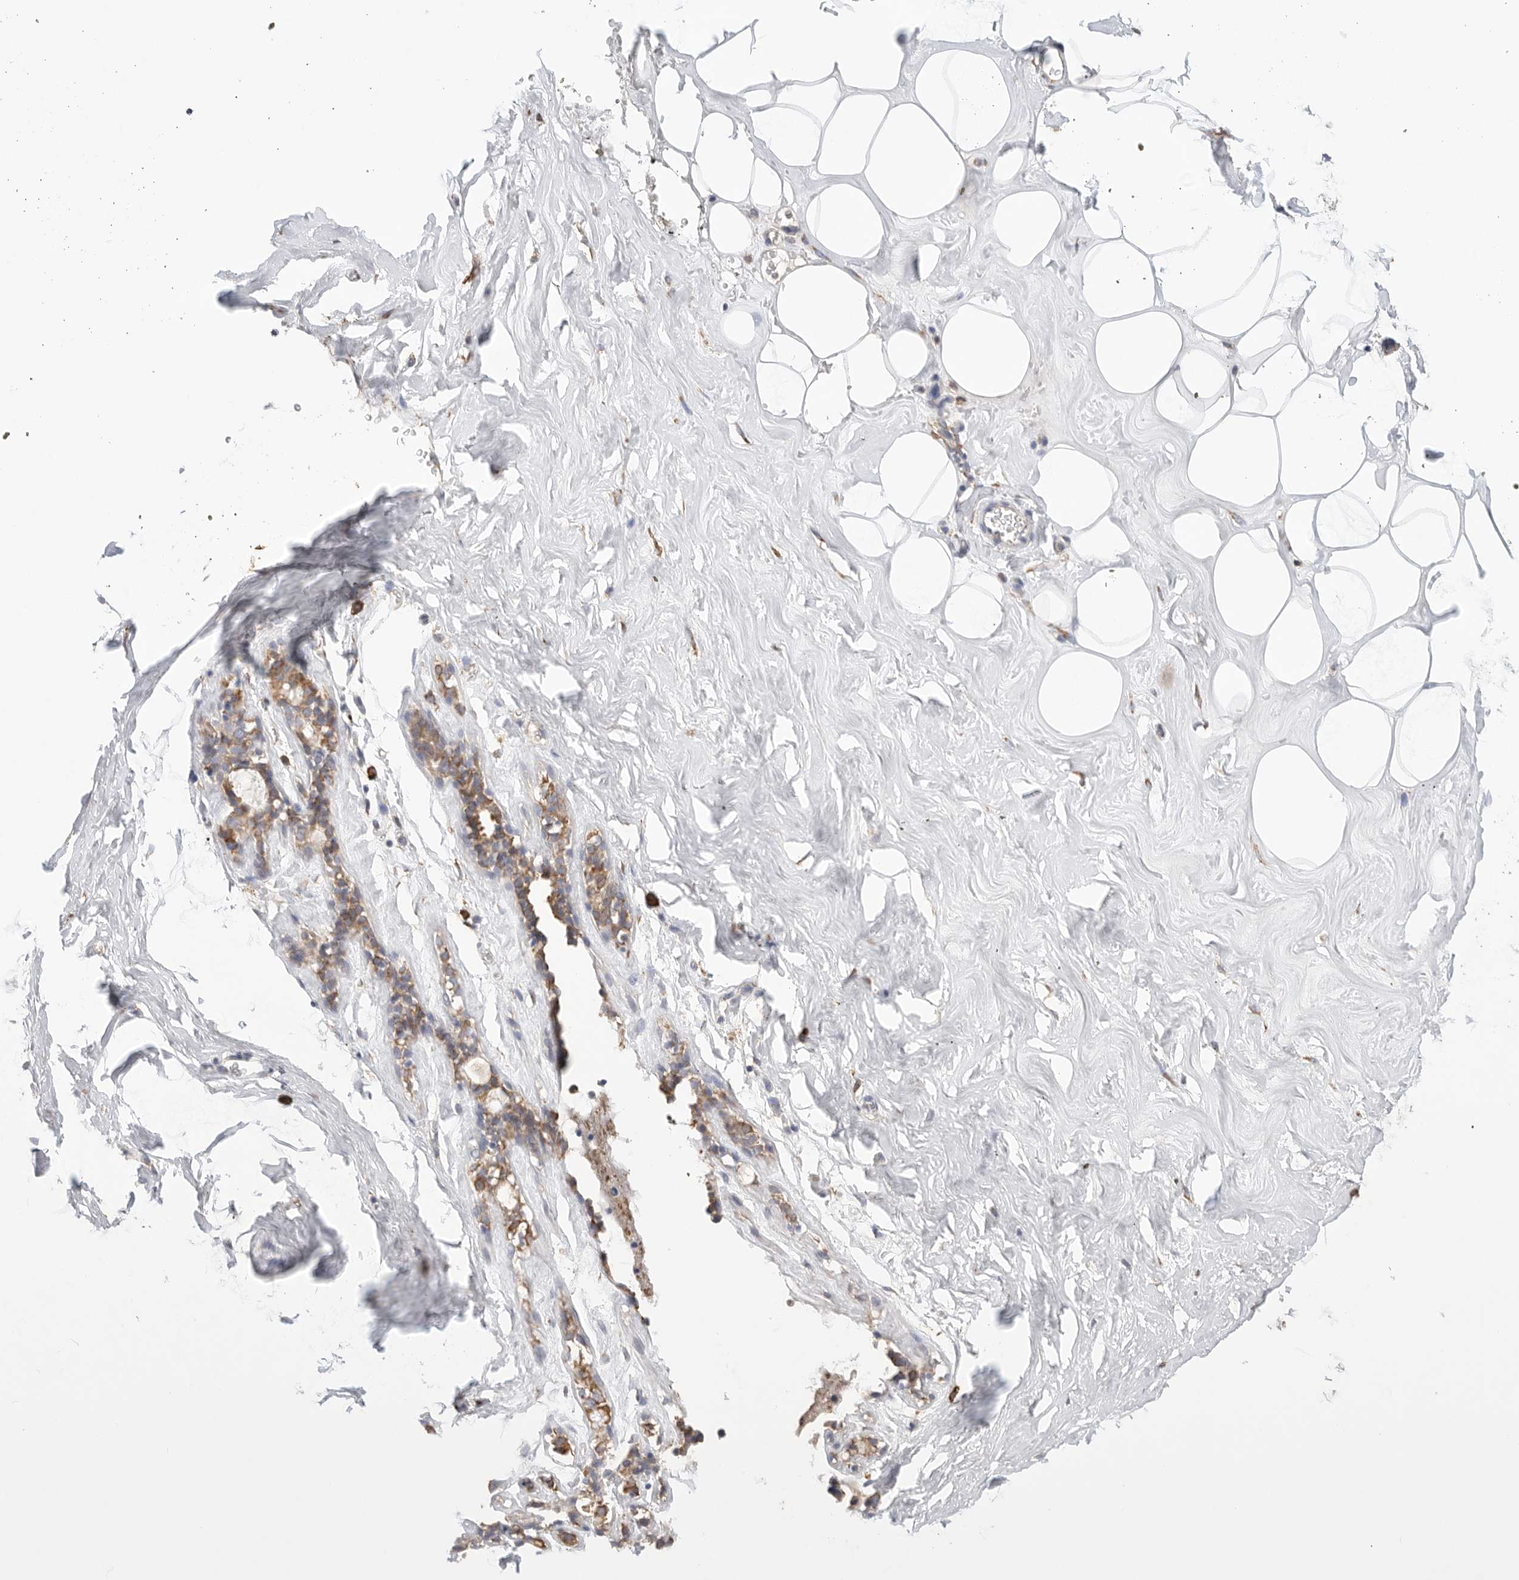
{"staining": {"intensity": "moderate", "quantity": "<25%", "location": "cytoplasmic/membranous"}, "tissue": "adipose tissue", "cell_type": "Adipocytes", "image_type": "normal", "snomed": [{"axis": "morphology", "description": "Normal tissue, NOS"}, {"axis": "morphology", "description": "Fibrosis, NOS"}, {"axis": "topography", "description": "Breast"}, {"axis": "topography", "description": "Adipose tissue"}], "caption": "DAB (3,3'-diaminobenzidine) immunohistochemical staining of unremarkable human adipose tissue shows moderate cytoplasmic/membranous protein positivity in about <25% of adipocytes. (IHC, brightfield microscopy, high magnification).", "gene": "BLOC1S5", "patient": {"sex": "female", "age": 39}}